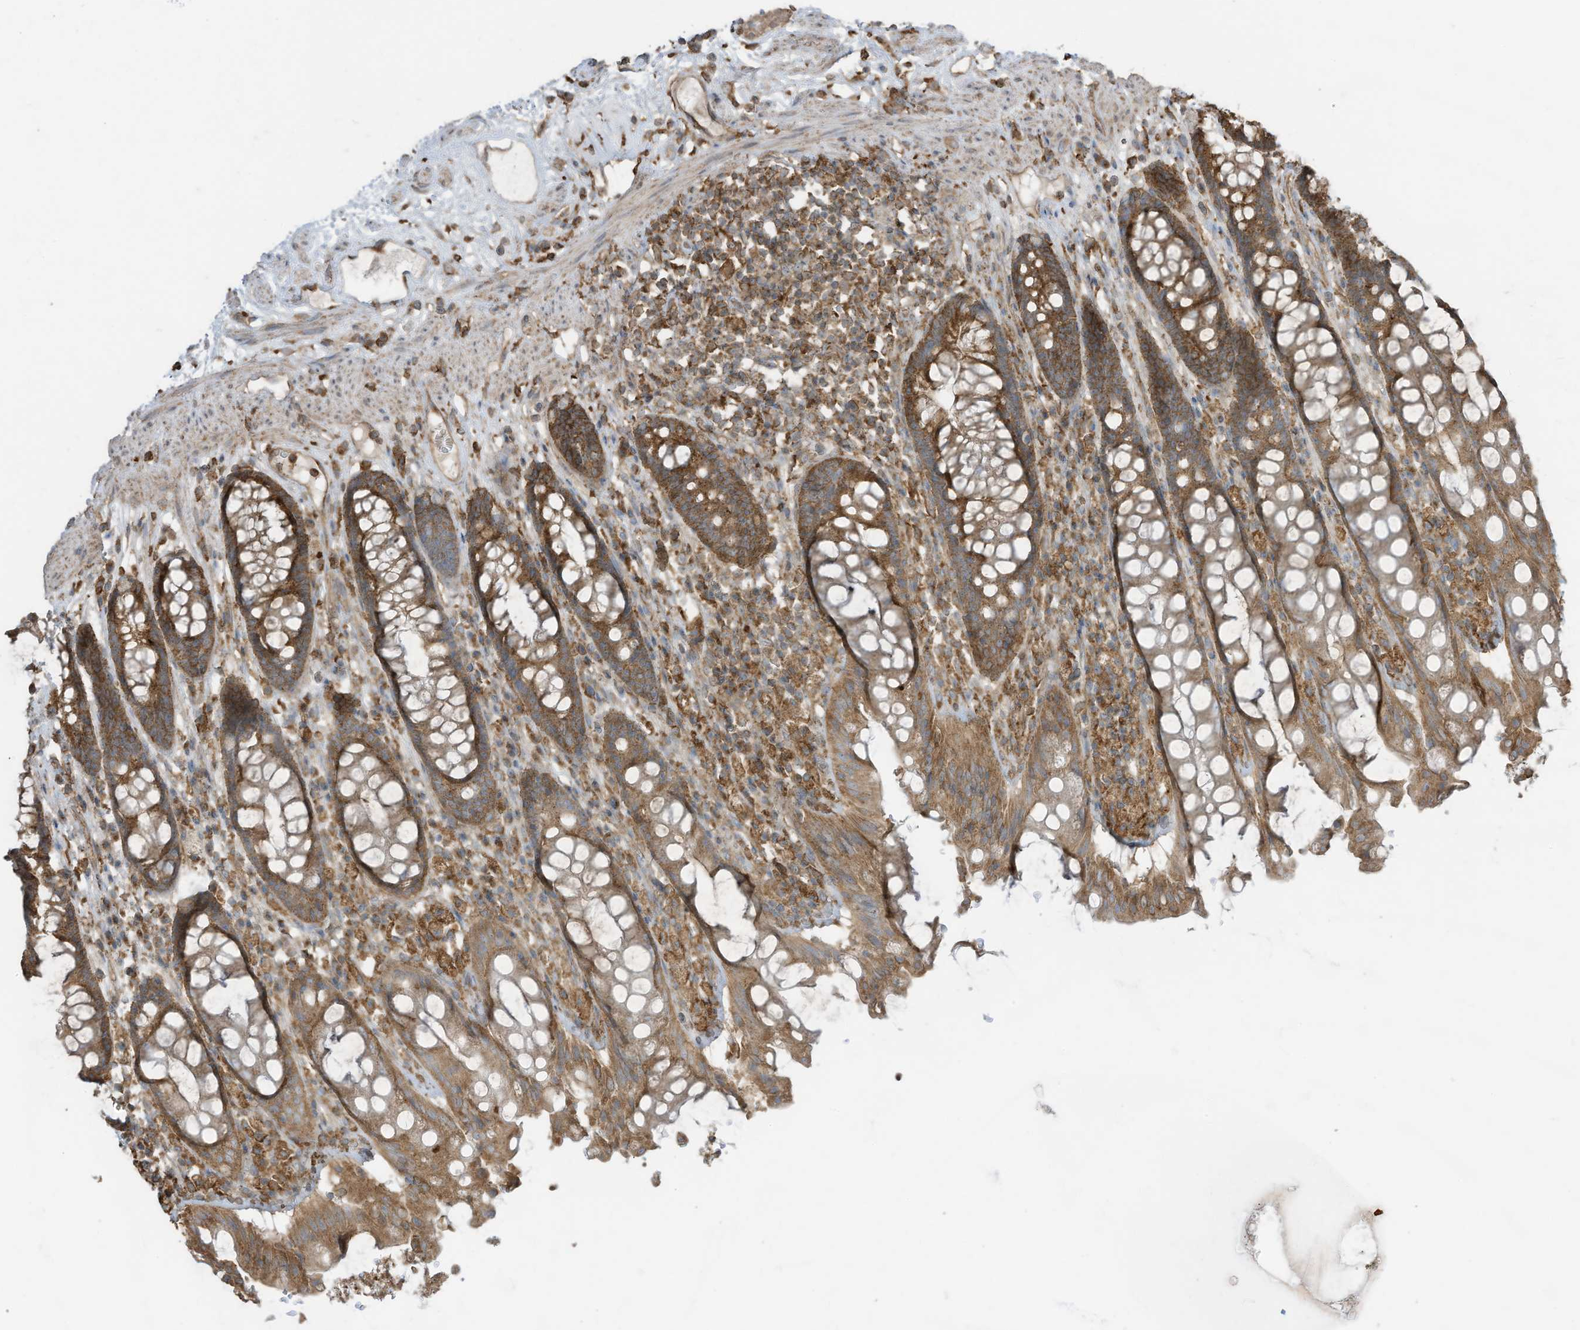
{"staining": {"intensity": "moderate", "quantity": ">75%", "location": "cytoplasmic/membranous"}, "tissue": "rectum", "cell_type": "Glandular cells", "image_type": "normal", "snomed": [{"axis": "morphology", "description": "Normal tissue, NOS"}, {"axis": "topography", "description": "Rectum"}], "caption": "Approximately >75% of glandular cells in normal human rectum show moderate cytoplasmic/membranous protein expression as visualized by brown immunohistochemical staining.", "gene": "CGAS", "patient": {"sex": "male", "age": 64}}